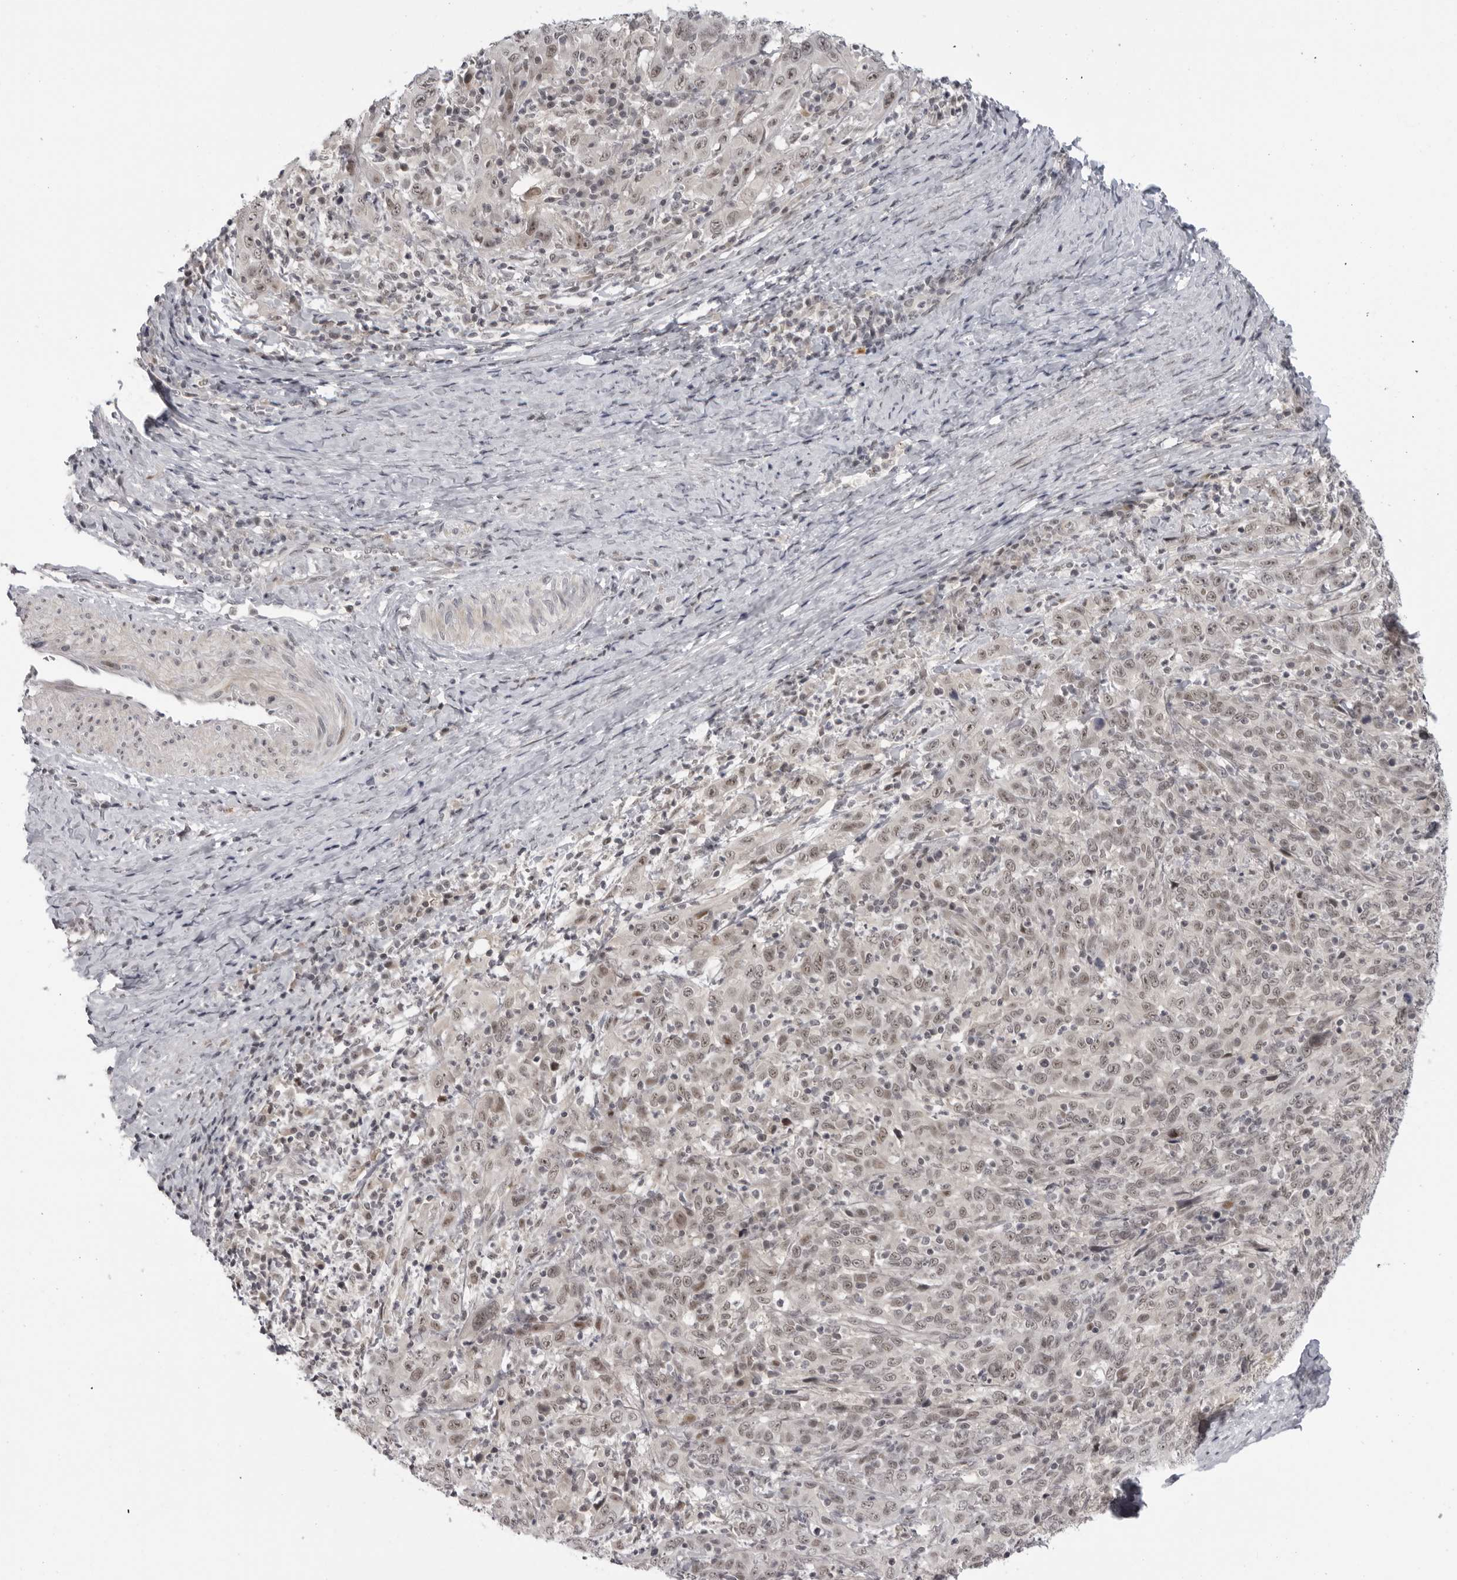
{"staining": {"intensity": "weak", "quantity": ">75%", "location": "nuclear"}, "tissue": "cervical cancer", "cell_type": "Tumor cells", "image_type": "cancer", "snomed": [{"axis": "morphology", "description": "Squamous cell carcinoma, NOS"}, {"axis": "topography", "description": "Cervix"}], "caption": "IHC of human squamous cell carcinoma (cervical) displays low levels of weak nuclear positivity in about >75% of tumor cells.", "gene": "ALPK2", "patient": {"sex": "female", "age": 46}}